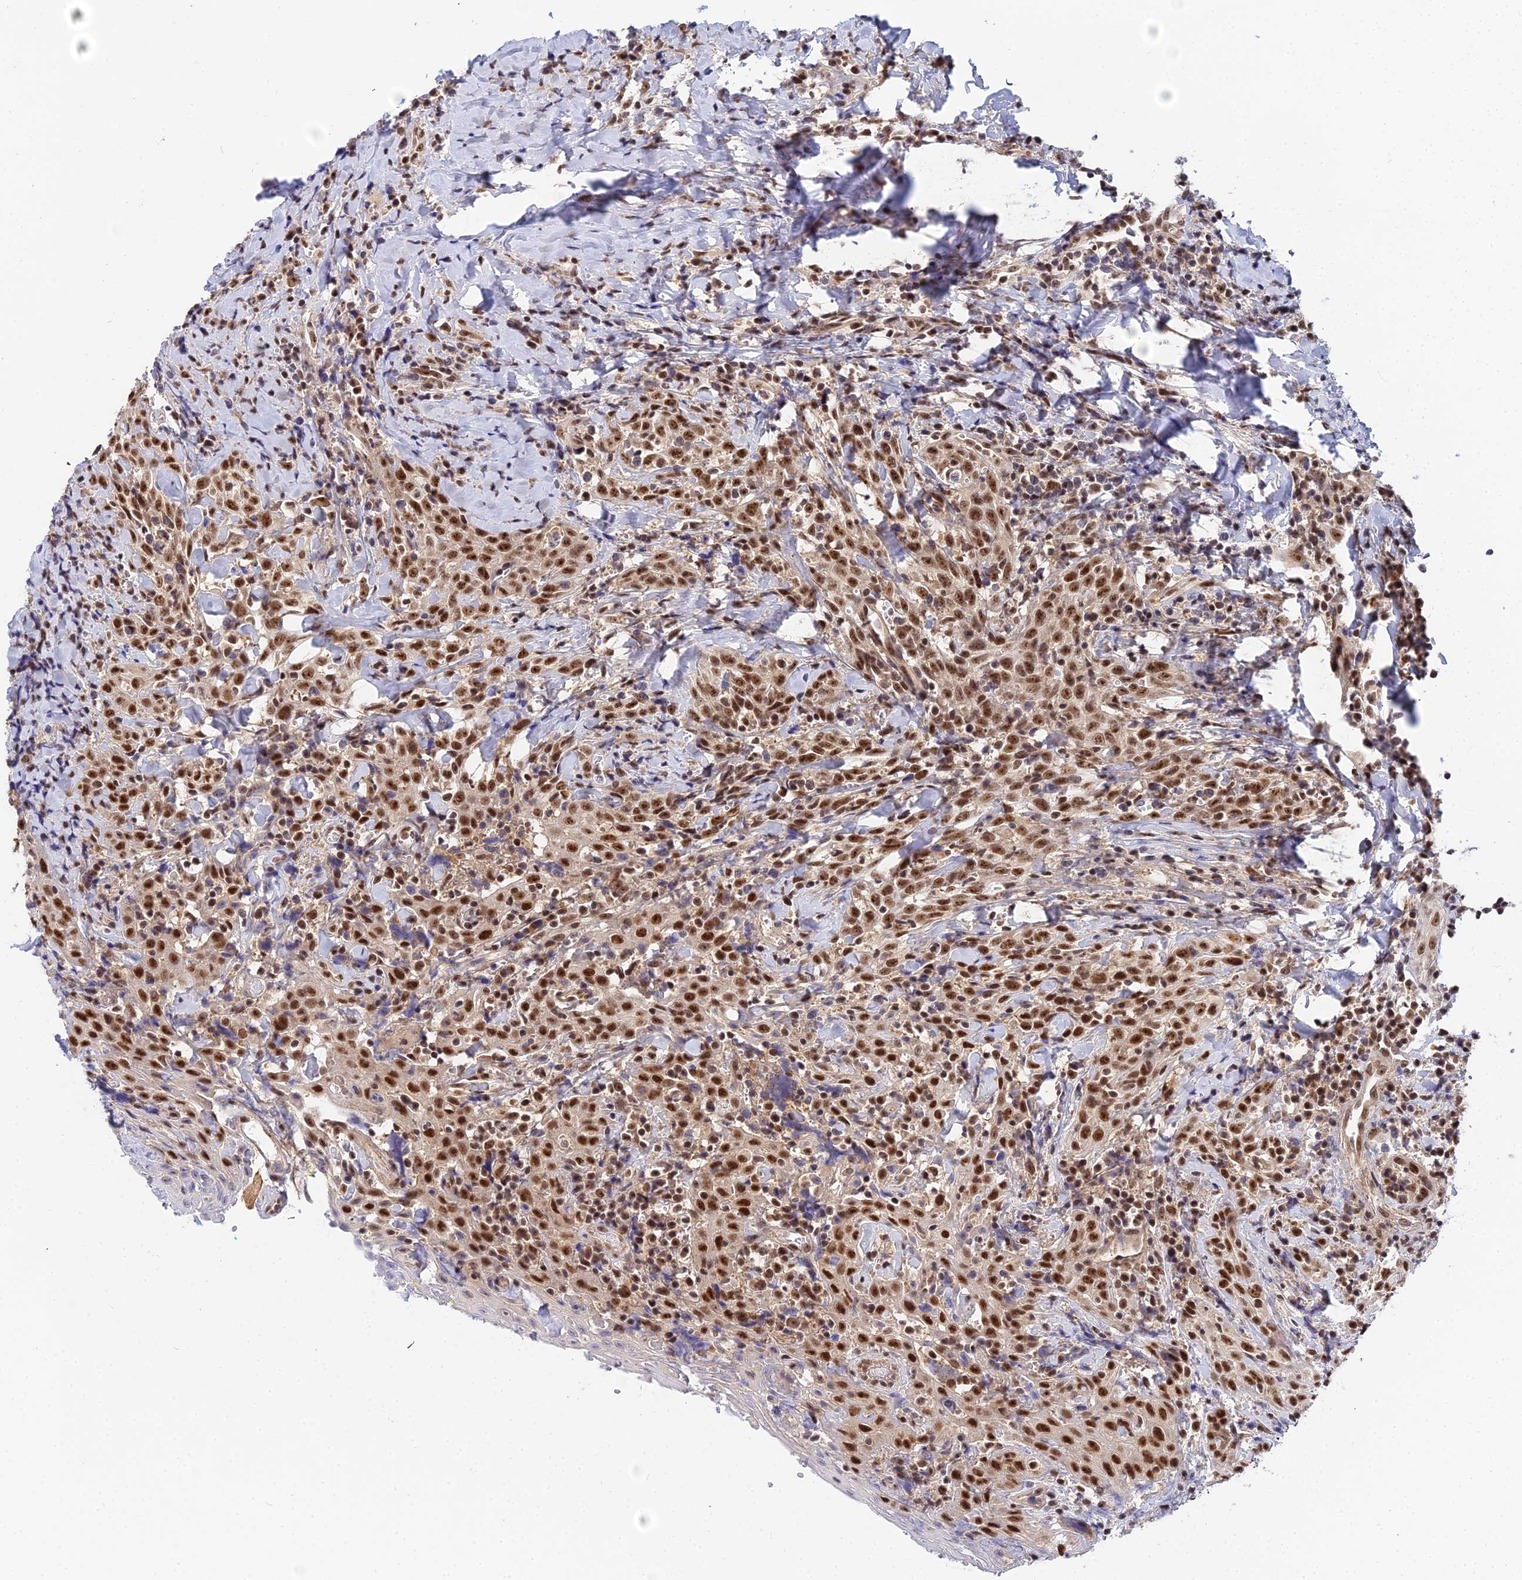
{"staining": {"intensity": "strong", "quantity": ">75%", "location": "nuclear"}, "tissue": "head and neck cancer", "cell_type": "Tumor cells", "image_type": "cancer", "snomed": [{"axis": "morphology", "description": "Squamous cell carcinoma, NOS"}, {"axis": "topography", "description": "Head-Neck"}], "caption": "The immunohistochemical stain shows strong nuclear positivity in tumor cells of head and neck squamous cell carcinoma tissue.", "gene": "EXOSC3", "patient": {"sex": "female", "age": 70}}